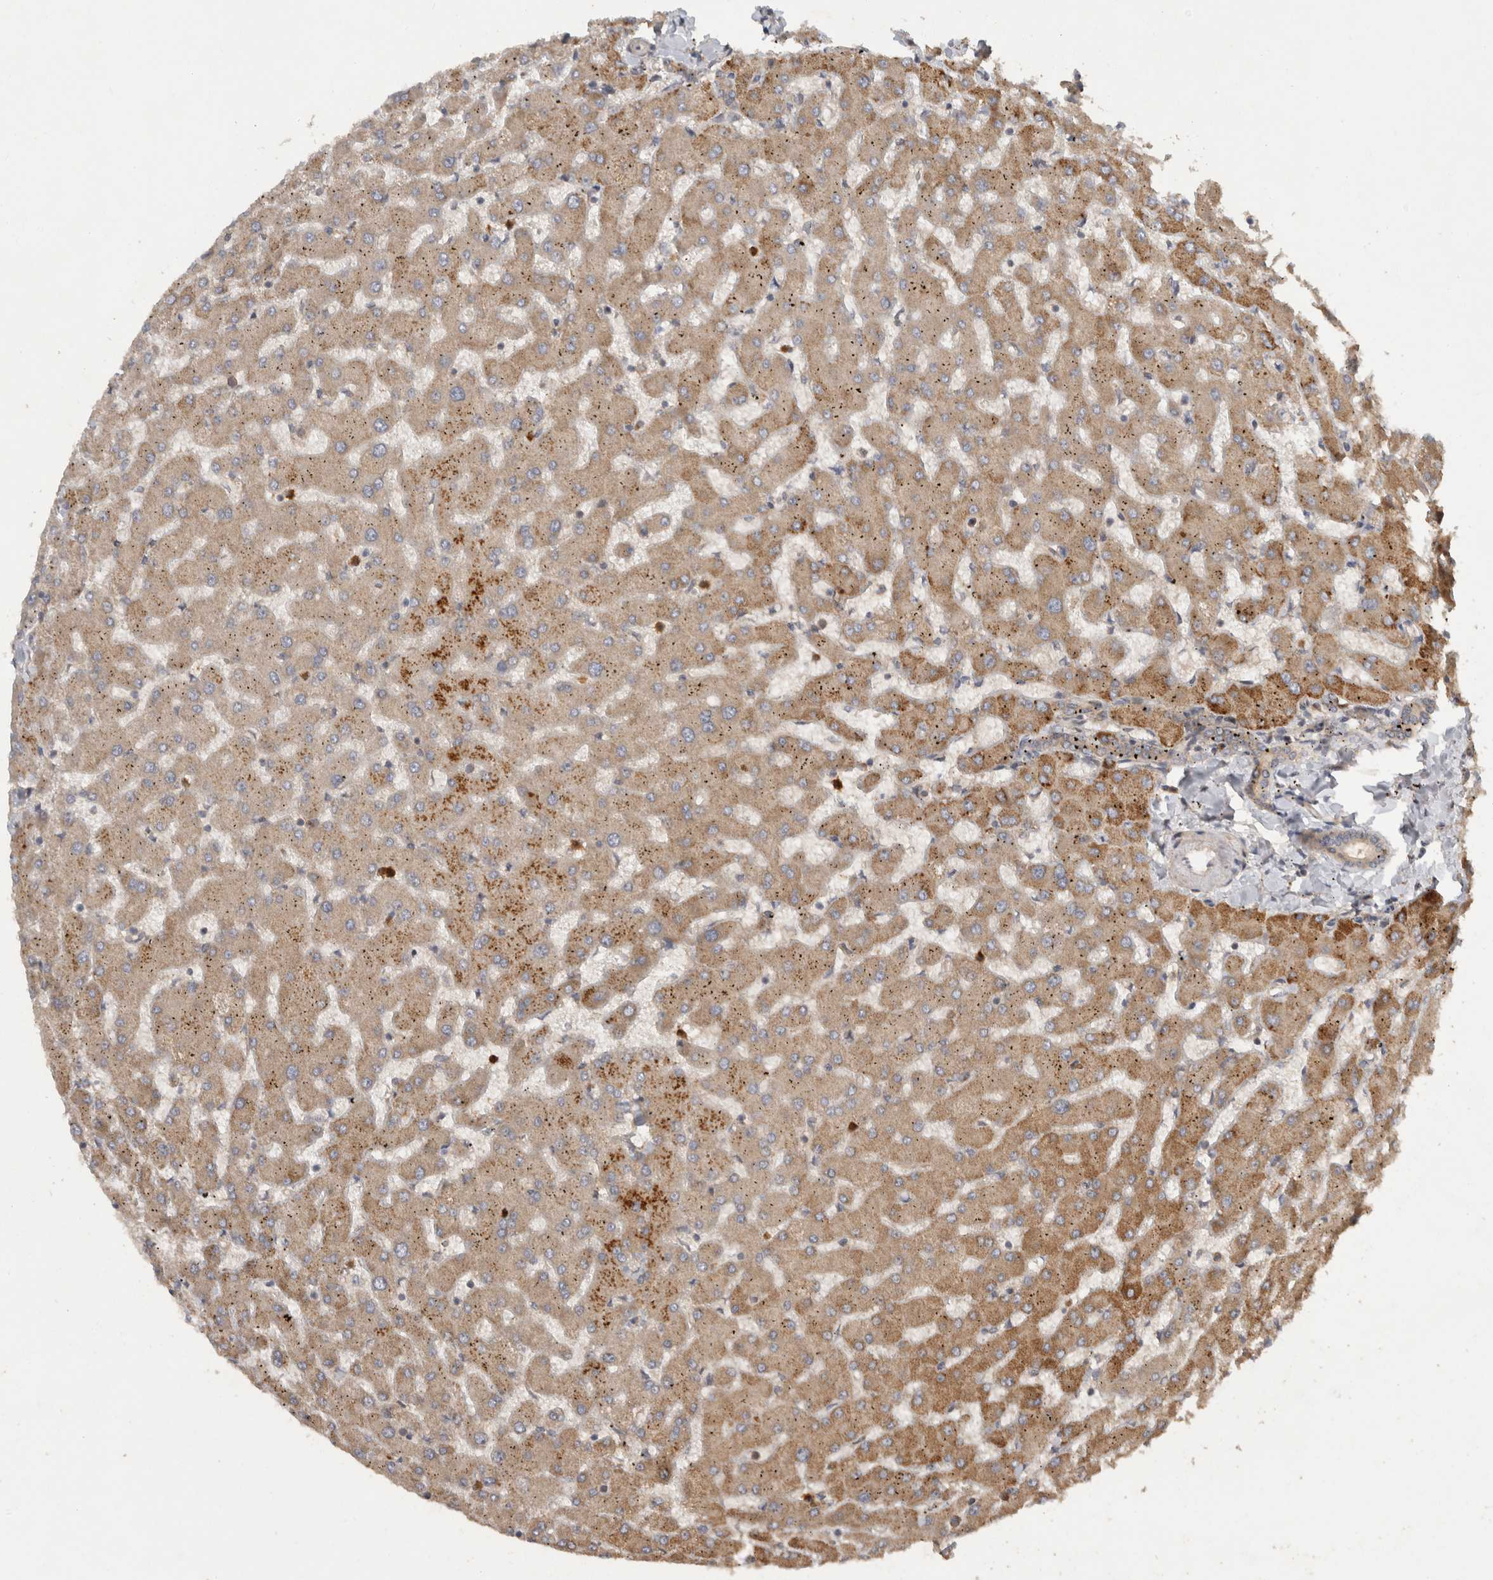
{"staining": {"intensity": "moderate", "quantity": ">75%", "location": "cytoplasmic/membranous"}, "tissue": "liver", "cell_type": "Cholangiocytes", "image_type": "normal", "snomed": [{"axis": "morphology", "description": "Normal tissue, NOS"}, {"axis": "topography", "description": "Liver"}], "caption": "Immunohistochemical staining of normal human liver exhibits >75% levels of moderate cytoplasmic/membranous protein positivity in about >75% of cholangiocytes.", "gene": "VEPH1", "patient": {"sex": "female", "age": 63}}